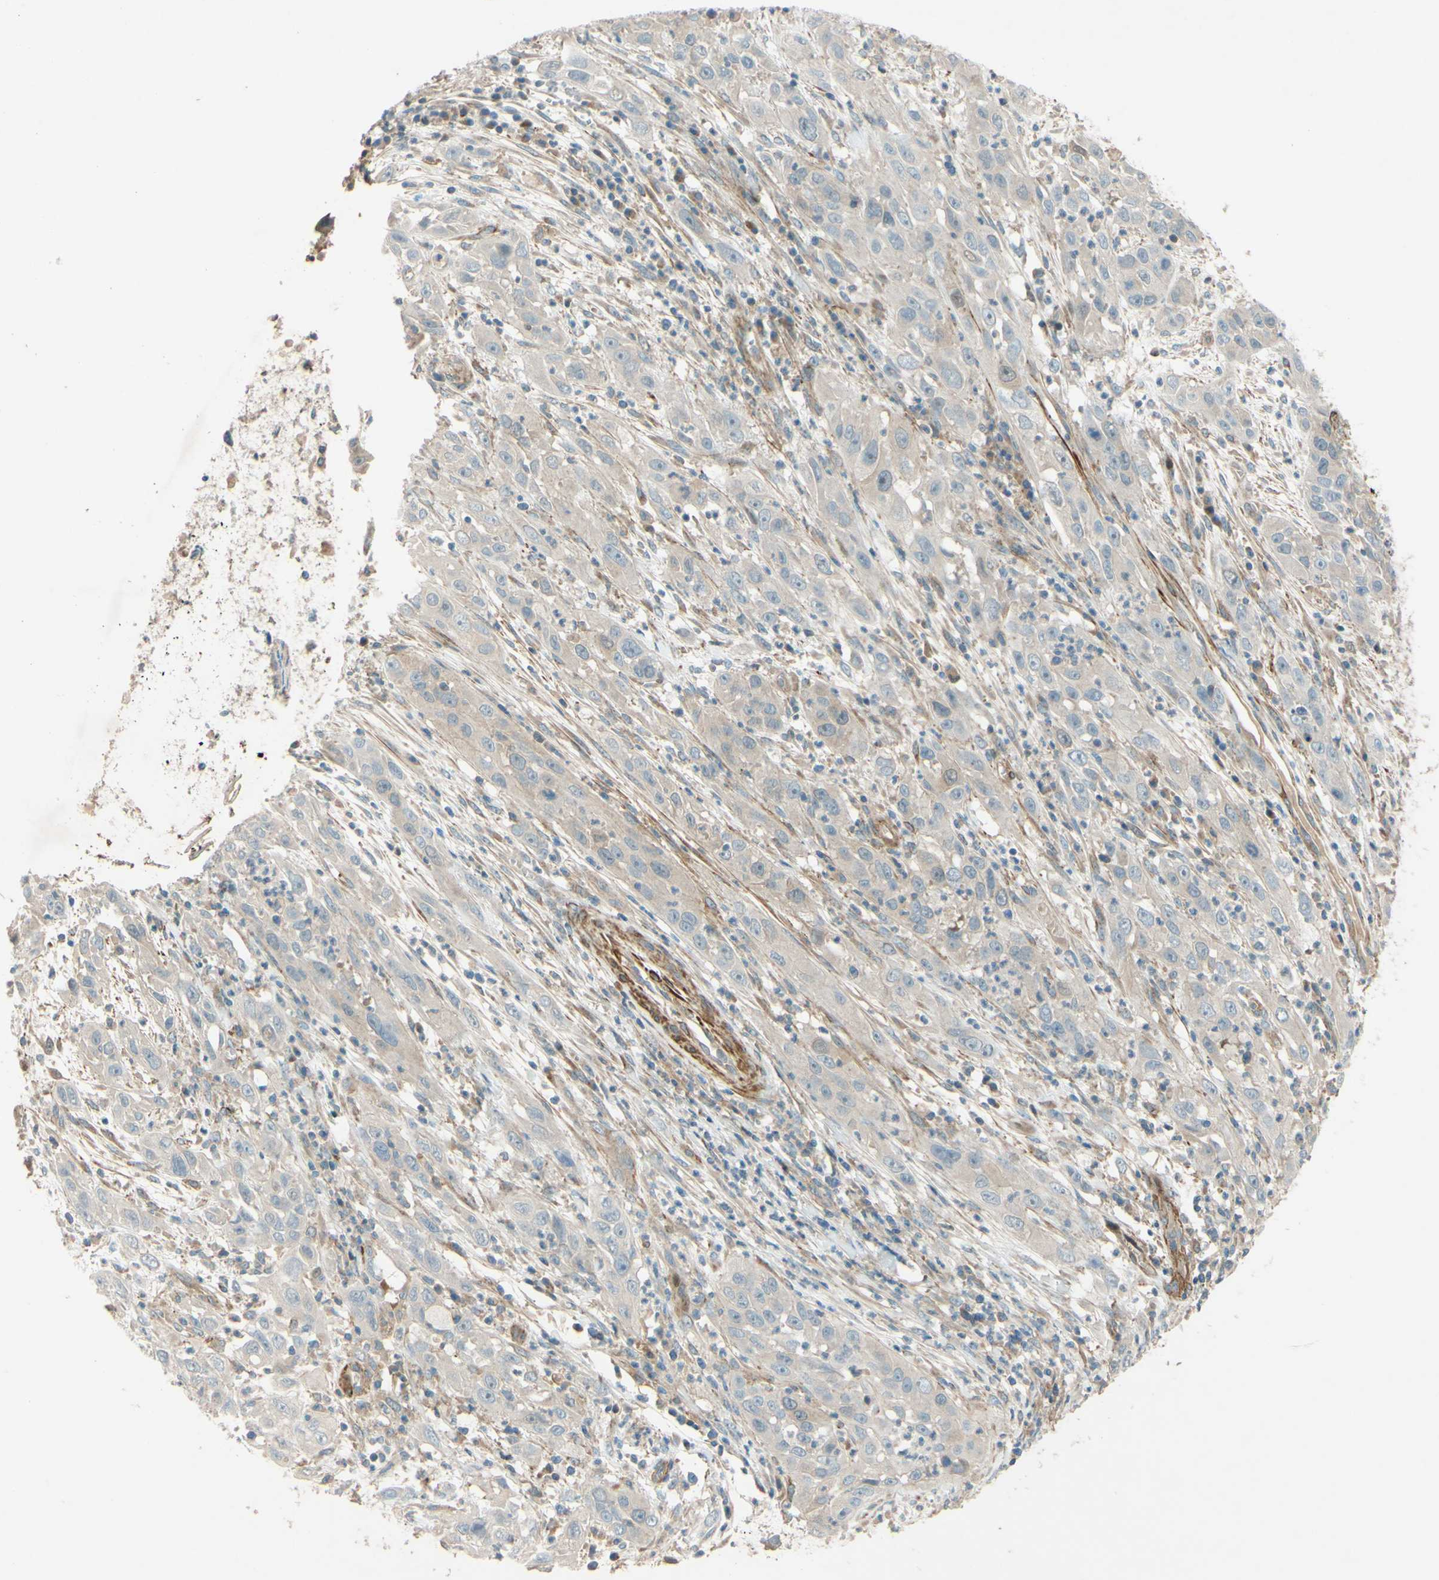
{"staining": {"intensity": "weak", "quantity": ">75%", "location": "cytoplasmic/membranous"}, "tissue": "cervical cancer", "cell_type": "Tumor cells", "image_type": "cancer", "snomed": [{"axis": "morphology", "description": "Squamous cell carcinoma, NOS"}, {"axis": "topography", "description": "Cervix"}], "caption": "Protein staining displays weak cytoplasmic/membranous expression in approximately >75% of tumor cells in squamous cell carcinoma (cervical). (DAB (3,3'-diaminobenzidine) IHC with brightfield microscopy, high magnification).", "gene": "ADAM17", "patient": {"sex": "female", "age": 32}}